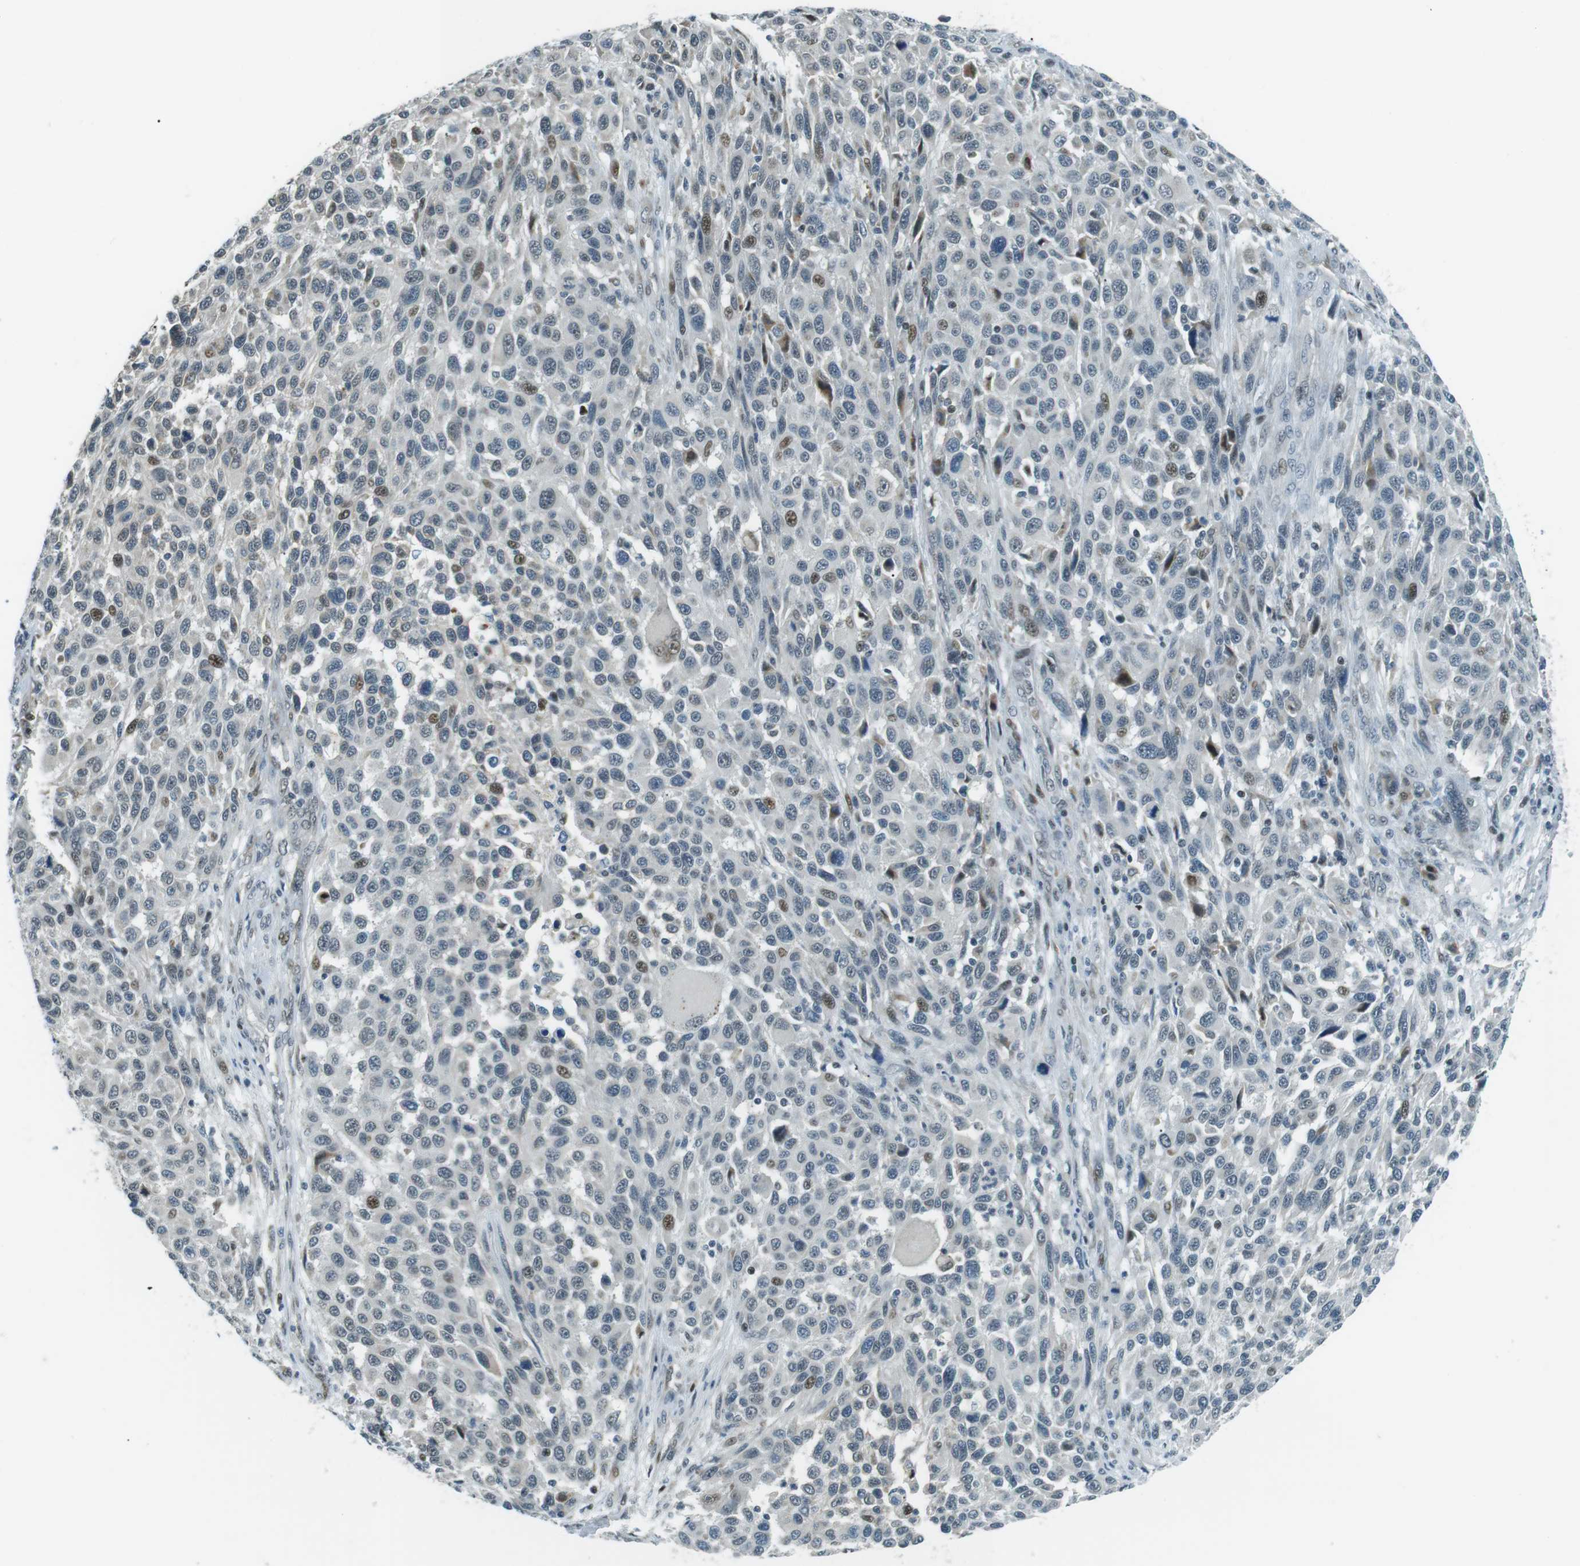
{"staining": {"intensity": "moderate", "quantity": "<25%", "location": "nuclear"}, "tissue": "melanoma", "cell_type": "Tumor cells", "image_type": "cancer", "snomed": [{"axis": "morphology", "description": "Malignant melanoma, Metastatic site"}, {"axis": "topography", "description": "Lymph node"}], "caption": "Melanoma stained with a protein marker demonstrates moderate staining in tumor cells.", "gene": "PJA1", "patient": {"sex": "male", "age": 61}}